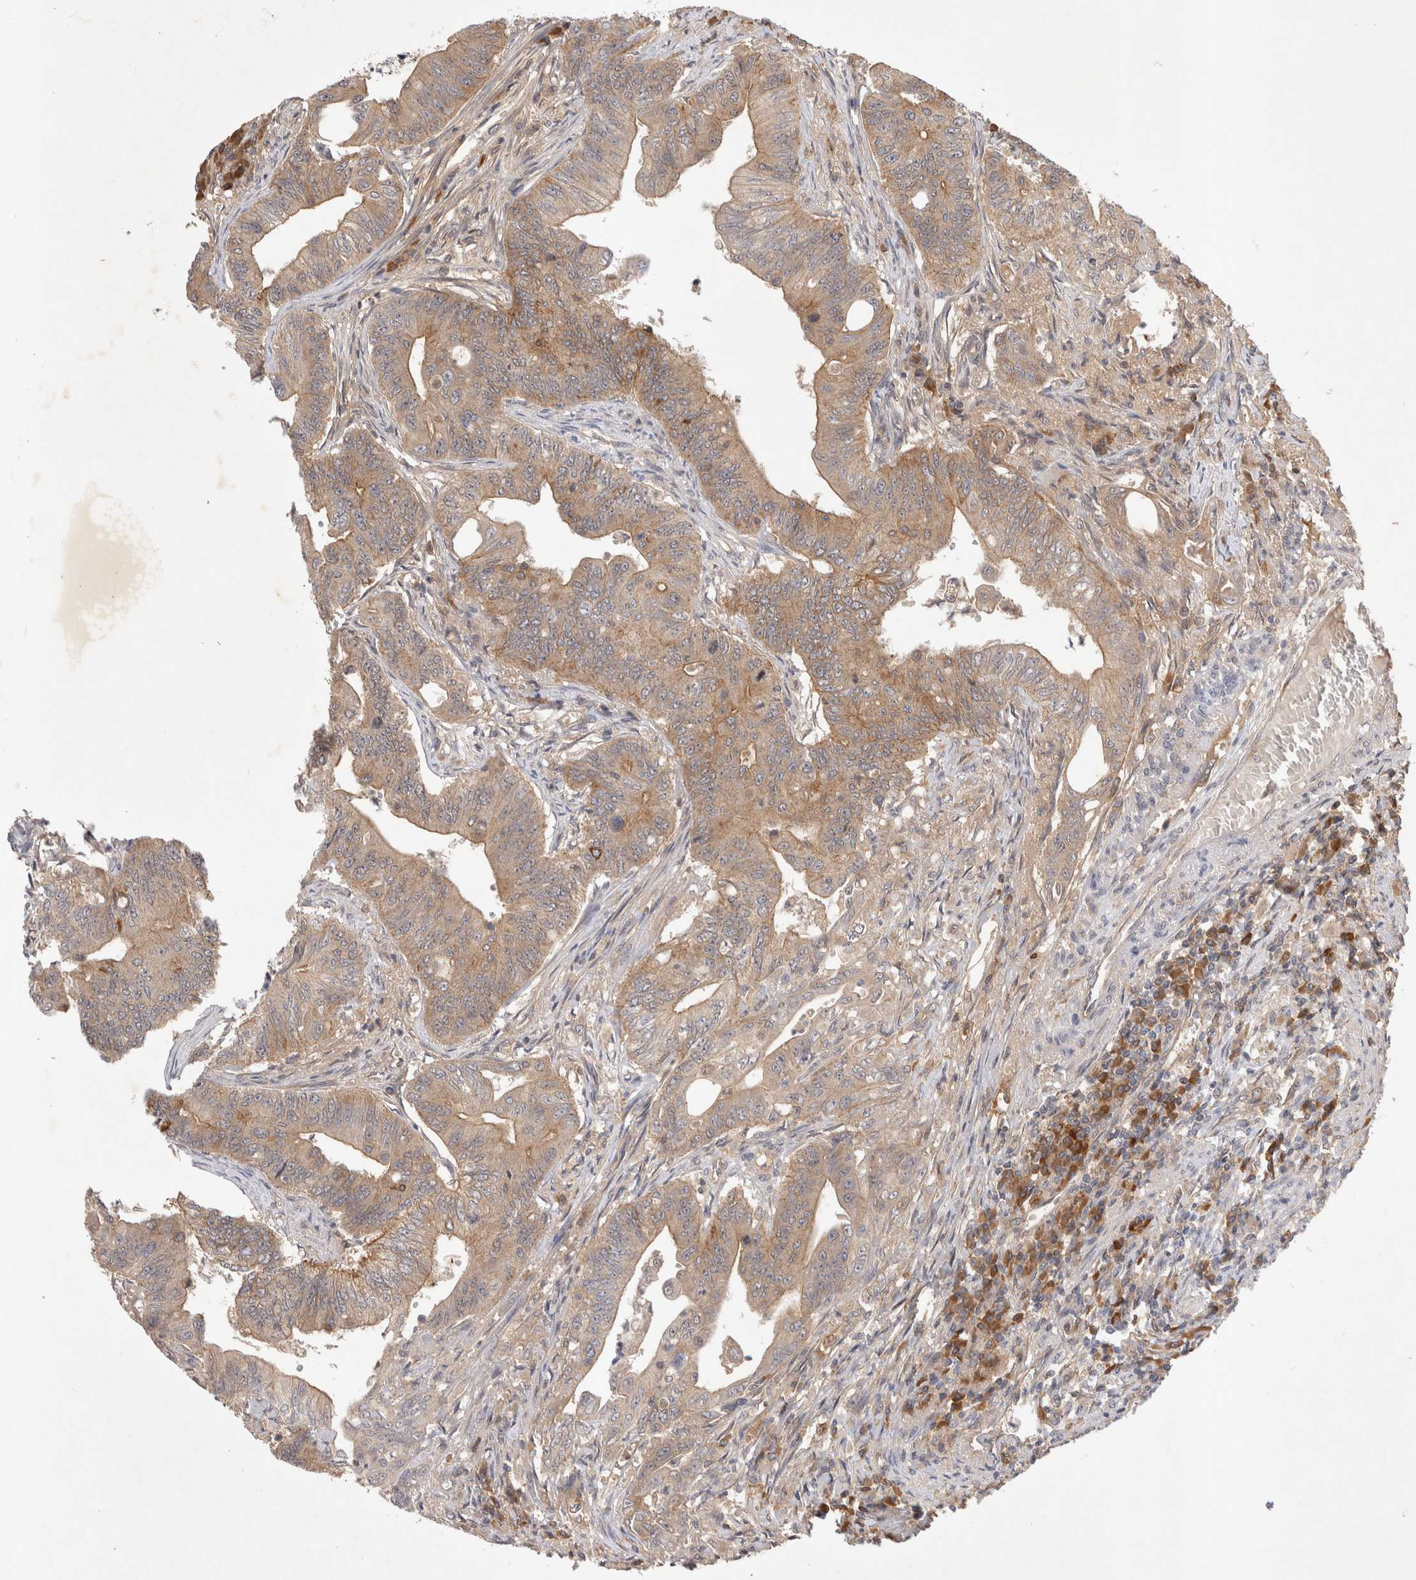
{"staining": {"intensity": "weak", "quantity": ">75%", "location": "cytoplasmic/membranous"}, "tissue": "colorectal cancer", "cell_type": "Tumor cells", "image_type": "cancer", "snomed": [{"axis": "morphology", "description": "Adenoma, NOS"}, {"axis": "morphology", "description": "Adenocarcinoma, NOS"}, {"axis": "topography", "description": "Colon"}], "caption": "The photomicrograph displays immunohistochemical staining of colorectal cancer (adenocarcinoma). There is weak cytoplasmic/membranous staining is appreciated in approximately >75% of tumor cells.", "gene": "YES1", "patient": {"sex": "male", "age": 79}}